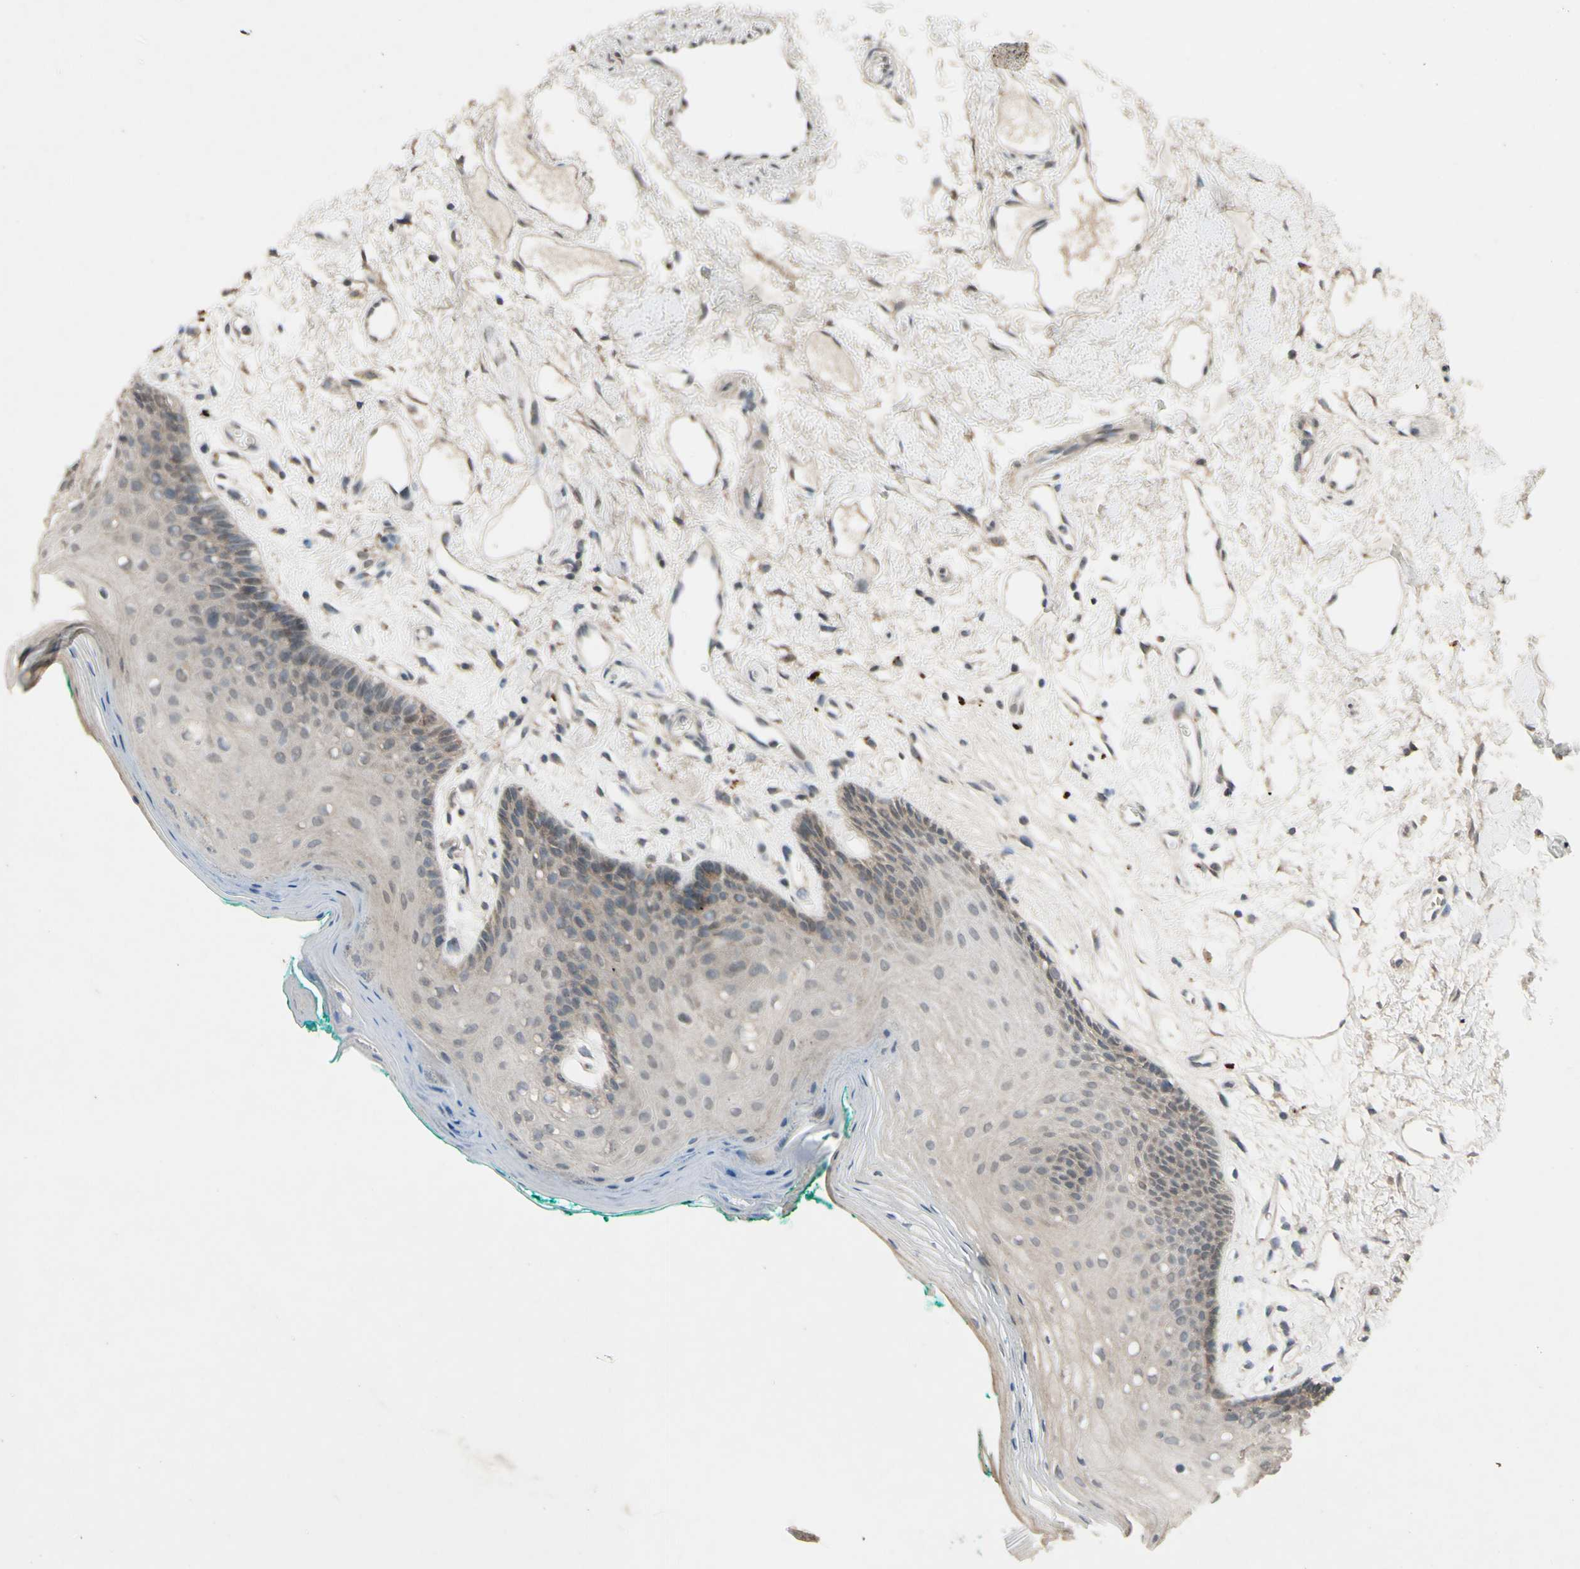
{"staining": {"intensity": "weak", "quantity": ">75%", "location": "cytoplasmic/membranous"}, "tissue": "oral mucosa", "cell_type": "Squamous epithelial cells", "image_type": "normal", "snomed": [{"axis": "morphology", "description": "Normal tissue, NOS"}, {"axis": "topography", "description": "Skeletal muscle"}, {"axis": "topography", "description": "Oral tissue"}, {"axis": "topography", "description": "Peripheral nerve tissue"}], "caption": "Immunohistochemical staining of benign human oral mucosa shows low levels of weak cytoplasmic/membranous staining in approximately >75% of squamous epithelial cells.", "gene": "CDCP1", "patient": {"sex": "female", "age": 84}}